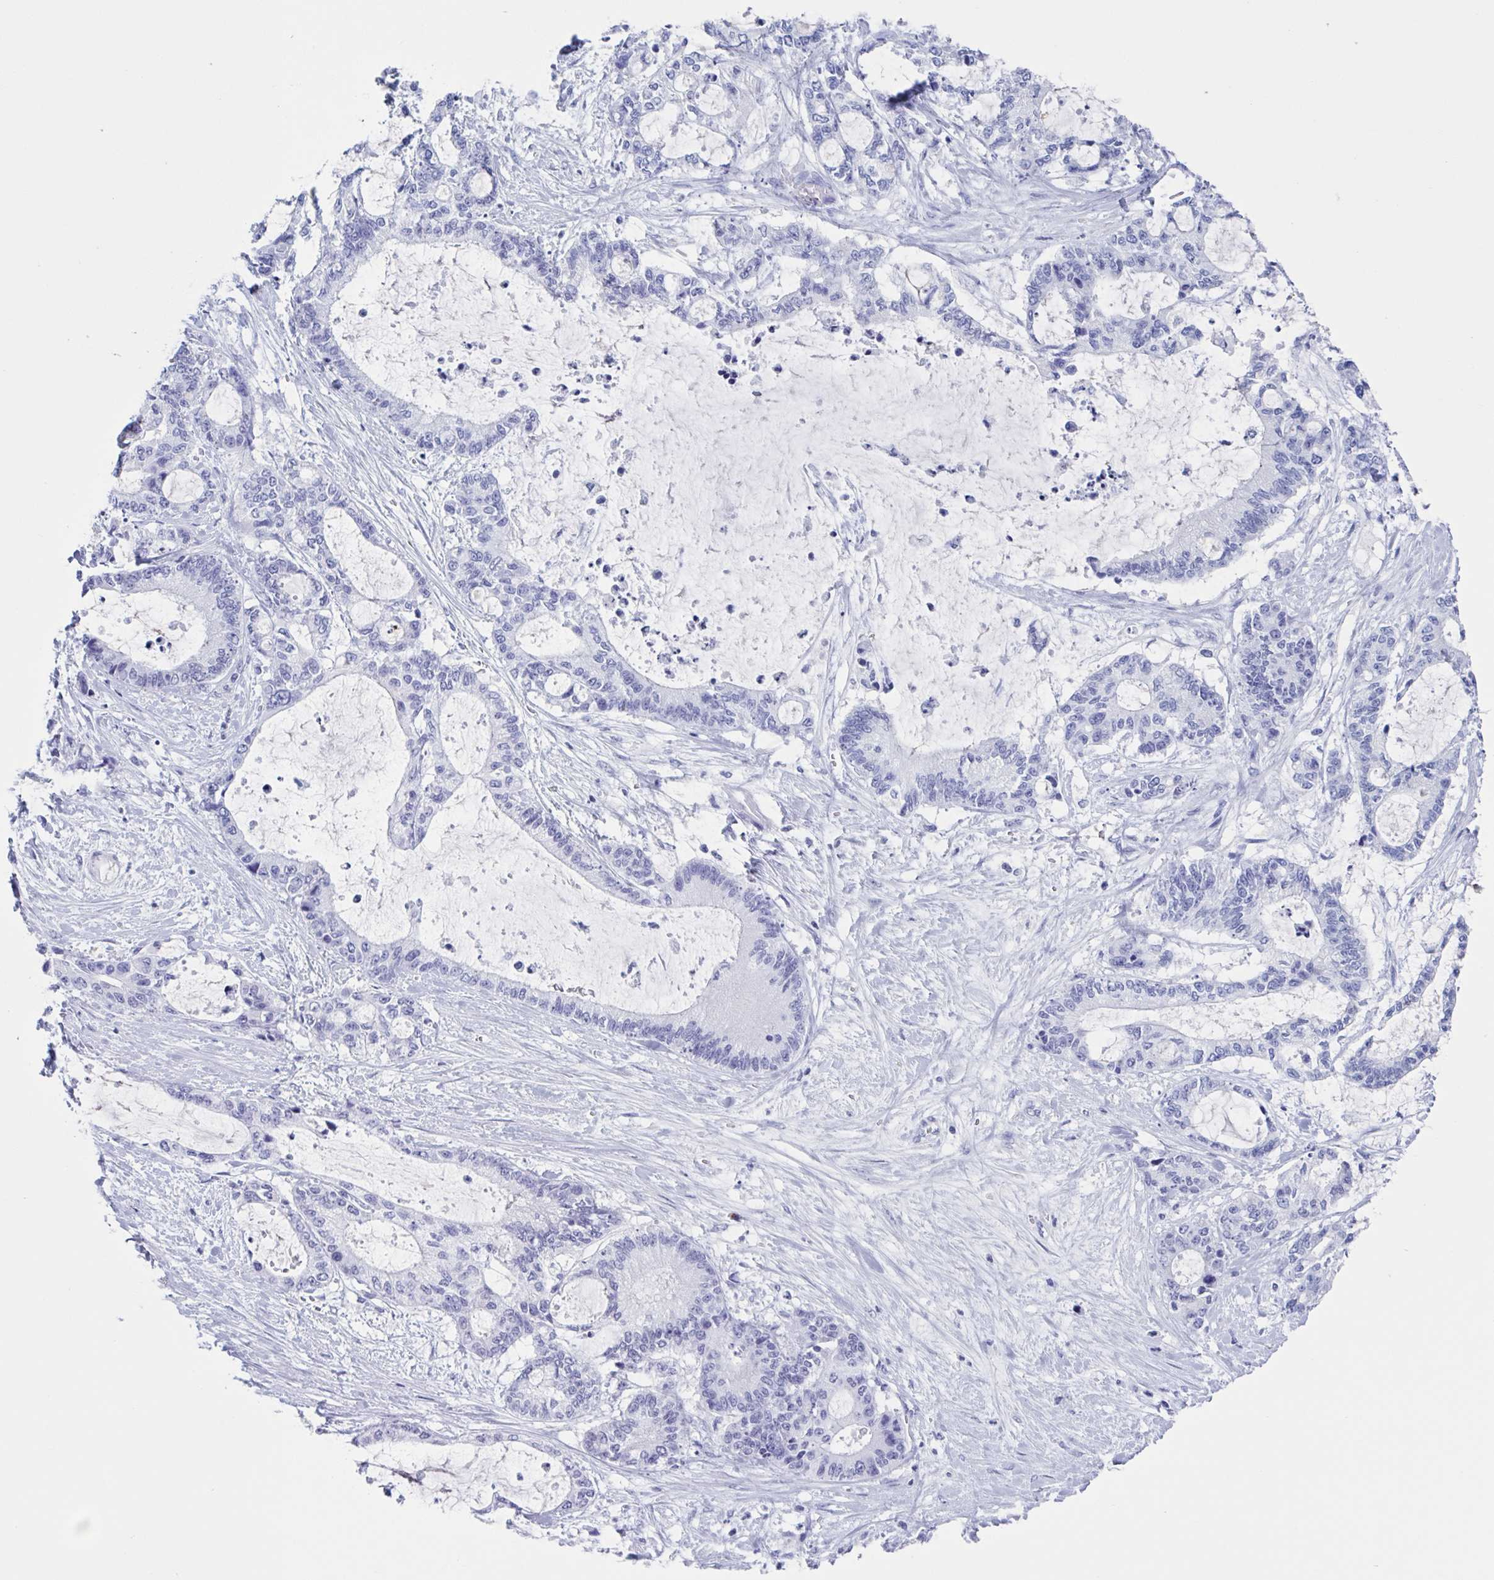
{"staining": {"intensity": "negative", "quantity": "none", "location": "none"}, "tissue": "liver cancer", "cell_type": "Tumor cells", "image_type": "cancer", "snomed": [{"axis": "morphology", "description": "Normal tissue, NOS"}, {"axis": "morphology", "description": "Cholangiocarcinoma"}, {"axis": "topography", "description": "Liver"}, {"axis": "topography", "description": "Peripheral nerve tissue"}], "caption": "Liver cancer was stained to show a protein in brown. There is no significant expression in tumor cells.", "gene": "USP35", "patient": {"sex": "female", "age": 73}}